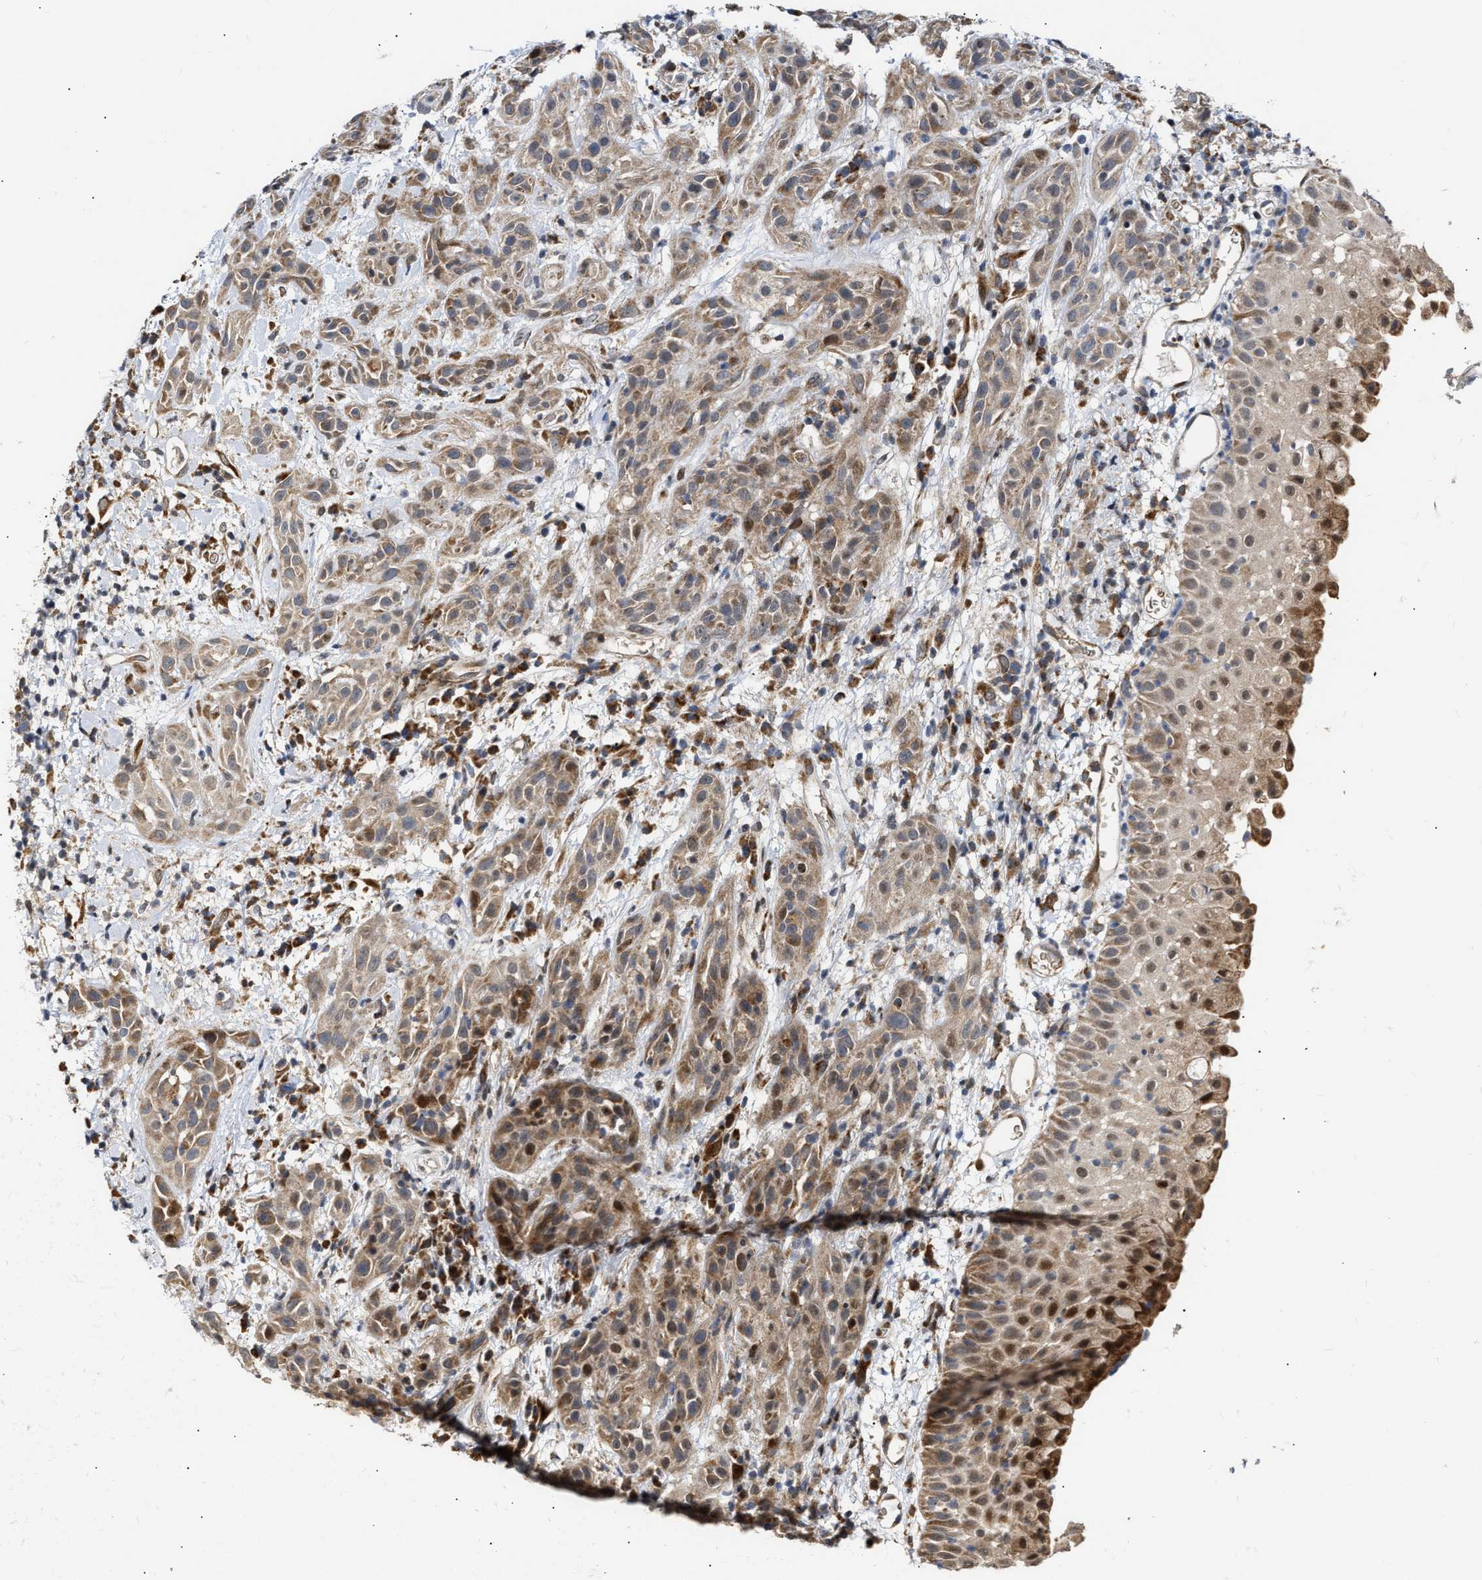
{"staining": {"intensity": "moderate", "quantity": ">75%", "location": "cytoplasmic/membranous"}, "tissue": "head and neck cancer", "cell_type": "Tumor cells", "image_type": "cancer", "snomed": [{"axis": "morphology", "description": "Squamous cell carcinoma, NOS"}, {"axis": "topography", "description": "Head-Neck"}], "caption": "IHC image of human head and neck squamous cell carcinoma stained for a protein (brown), which reveals medium levels of moderate cytoplasmic/membranous staining in approximately >75% of tumor cells.", "gene": "DEPTOR", "patient": {"sex": "male", "age": 62}}